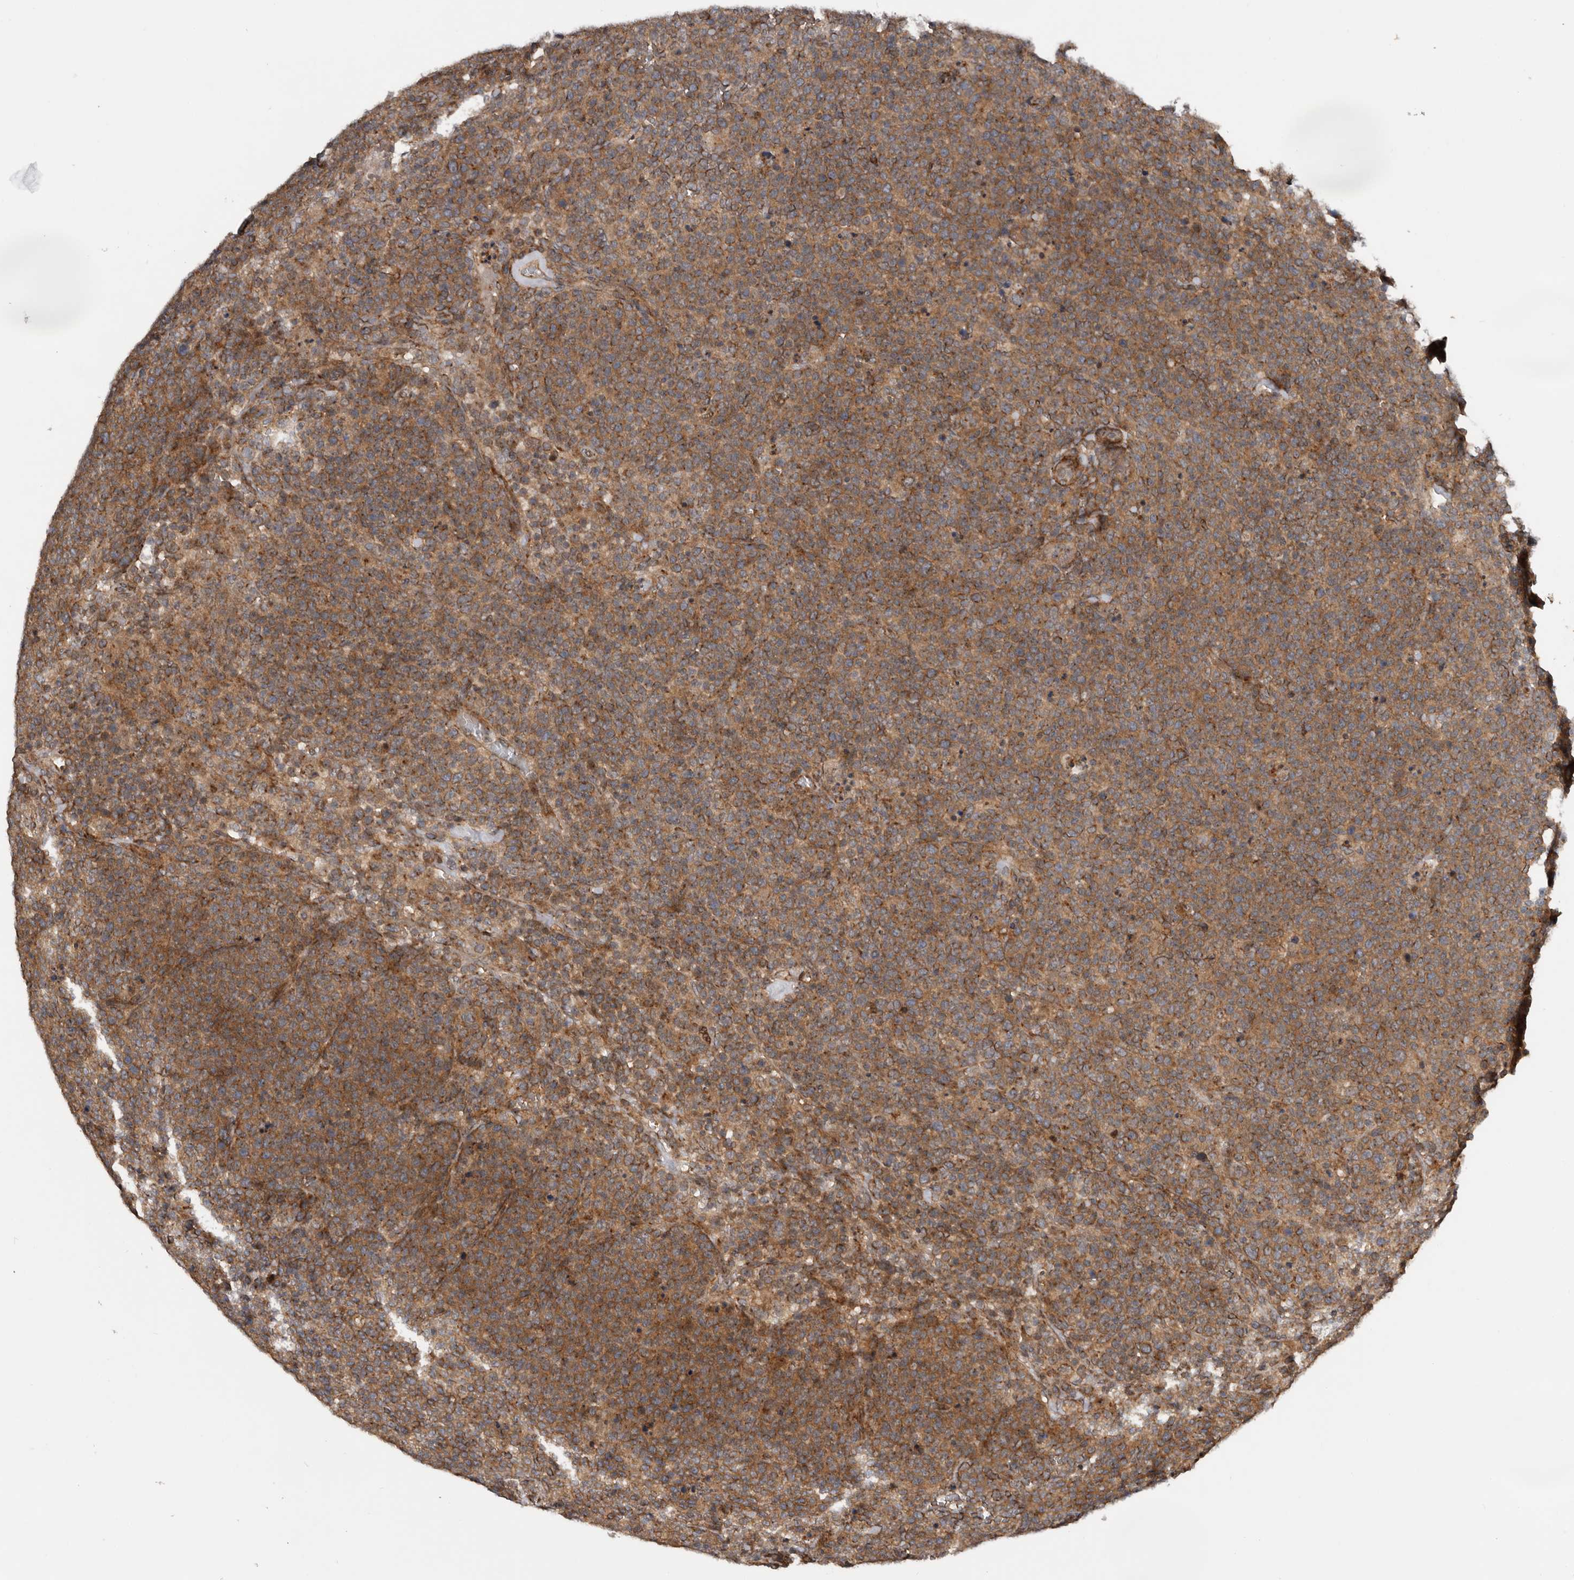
{"staining": {"intensity": "moderate", "quantity": ">75%", "location": "cytoplasmic/membranous"}, "tissue": "lymphoma", "cell_type": "Tumor cells", "image_type": "cancer", "snomed": [{"axis": "morphology", "description": "Malignant lymphoma, non-Hodgkin's type, High grade"}, {"axis": "topography", "description": "Lymph node"}], "caption": "Brown immunohistochemical staining in human lymphoma shows moderate cytoplasmic/membranous staining in about >75% of tumor cells. (DAB (3,3'-diaminobenzidine) IHC, brown staining for protein, blue staining for nuclei).", "gene": "CCDC190", "patient": {"sex": "male", "age": 61}}